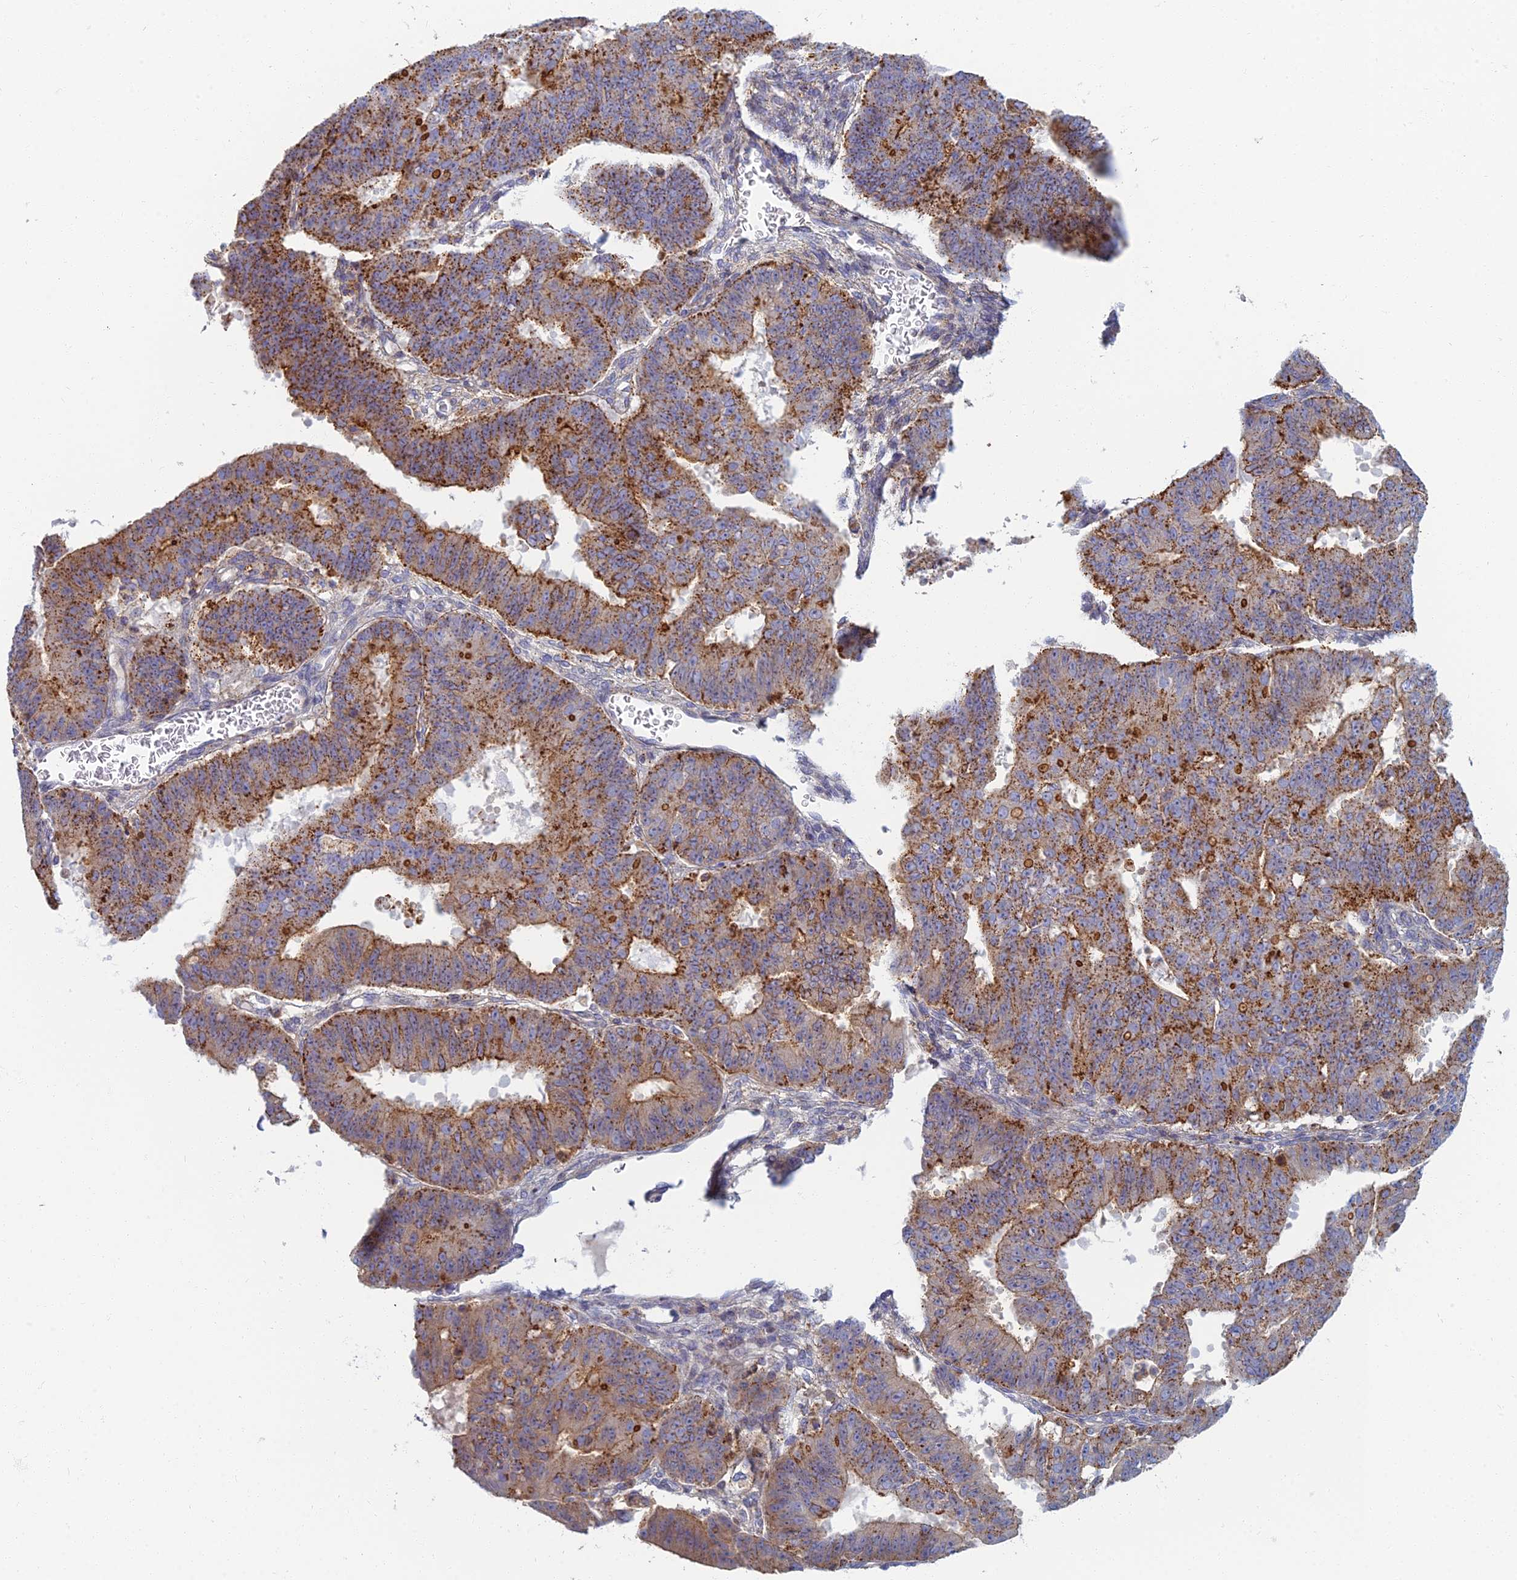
{"staining": {"intensity": "strong", "quantity": ">75%", "location": "cytoplasmic/membranous"}, "tissue": "ovarian cancer", "cell_type": "Tumor cells", "image_type": "cancer", "snomed": [{"axis": "morphology", "description": "Carcinoma, endometroid"}, {"axis": "topography", "description": "Appendix"}, {"axis": "topography", "description": "Ovary"}], "caption": "A high amount of strong cytoplasmic/membranous expression is seen in about >75% of tumor cells in ovarian cancer (endometroid carcinoma) tissue.", "gene": "CHMP4B", "patient": {"sex": "female", "age": 42}}